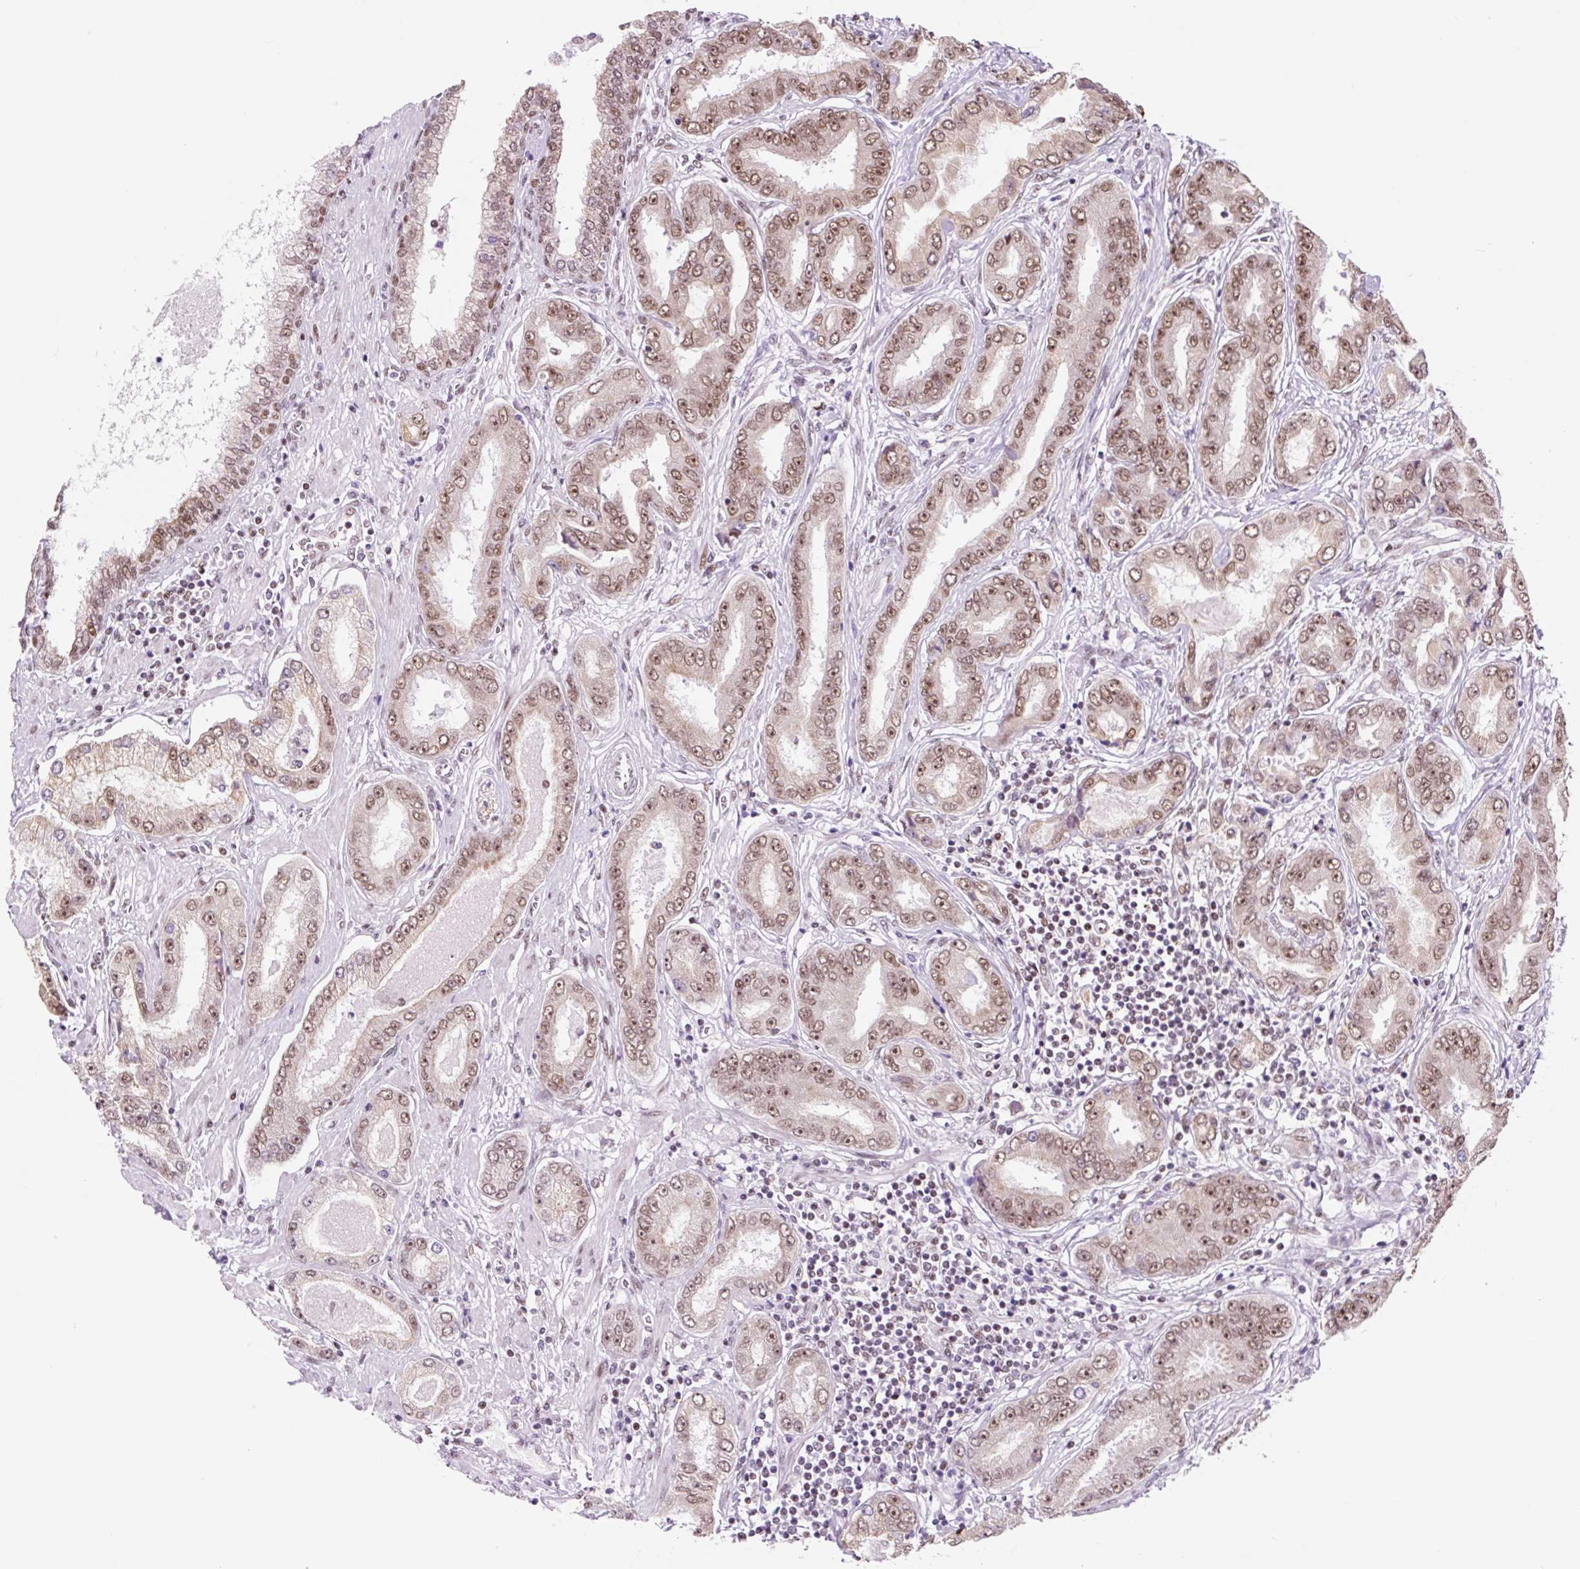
{"staining": {"intensity": "moderate", "quantity": ">75%", "location": "nuclear"}, "tissue": "prostate cancer", "cell_type": "Tumor cells", "image_type": "cancer", "snomed": [{"axis": "morphology", "description": "Adenocarcinoma, High grade"}, {"axis": "topography", "description": "Prostate"}], "caption": "High-magnification brightfield microscopy of prostate cancer (adenocarcinoma (high-grade)) stained with DAB (brown) and counterstained with hematoxylin (blue). tumor cells exhibit moderate nuclear expression is identified in about>75% of cells.", "gene": "TAF1A", "patient": {"sex": "male", "age": 72}}